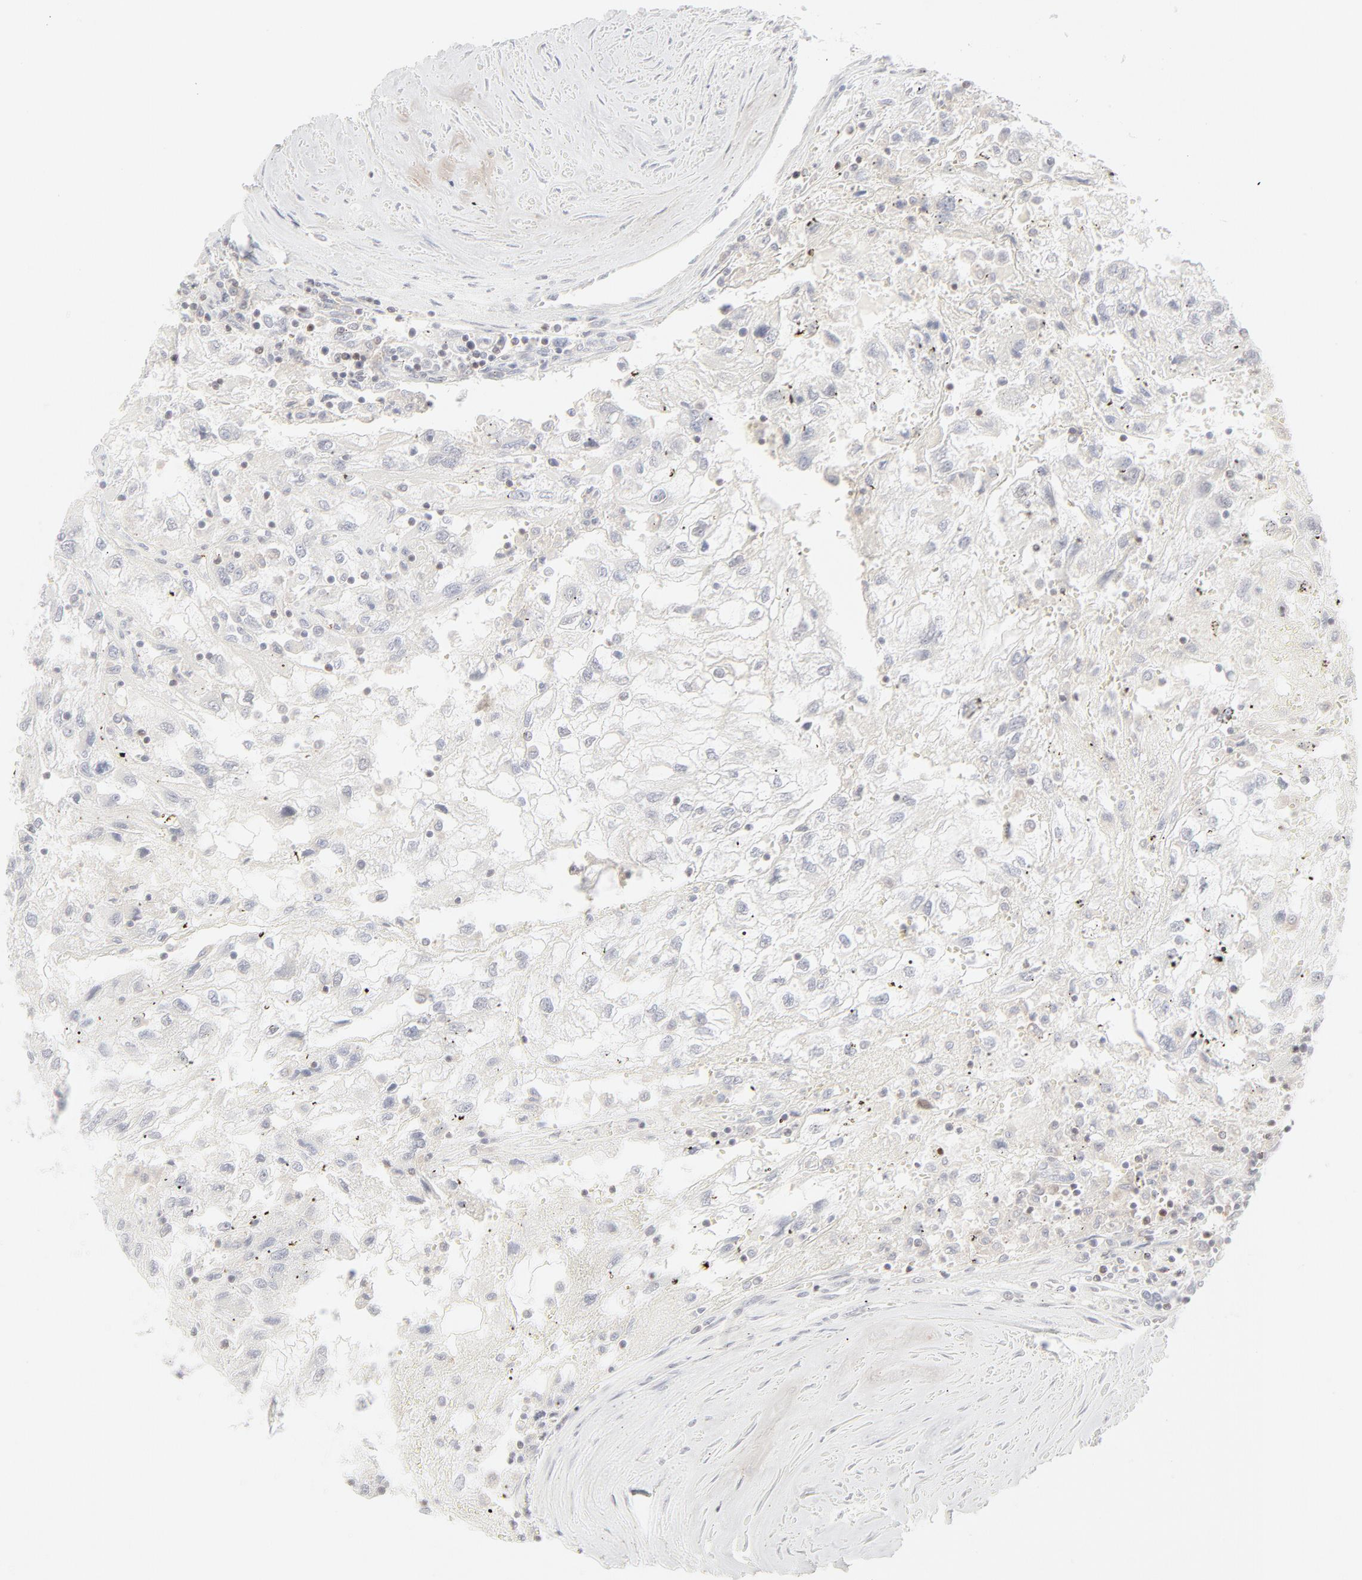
{"staining": {"intensity": "weak", "quantity": "25%-75%", "location": "cytoplasmic/membranous"}, "tissue": "renal cancer", "cell_type": "Tumor cells", "image_type": "cancer", "snomed": [{"axis": "morphology", "description": "Normal tissue, NOS"}, {"axis": "morphology", "description": "Adenocarcinoma, NOS"}, {"axis": "topography", "description": "Kidney"}], "caption": "Tumor cells demonstrate low levels of weak cytoplasmic/membranous expression in about 25%-75% of cells in renal cancer.", "gene": "PRKCB", "patient": {"sex": "male", "age": 71}}